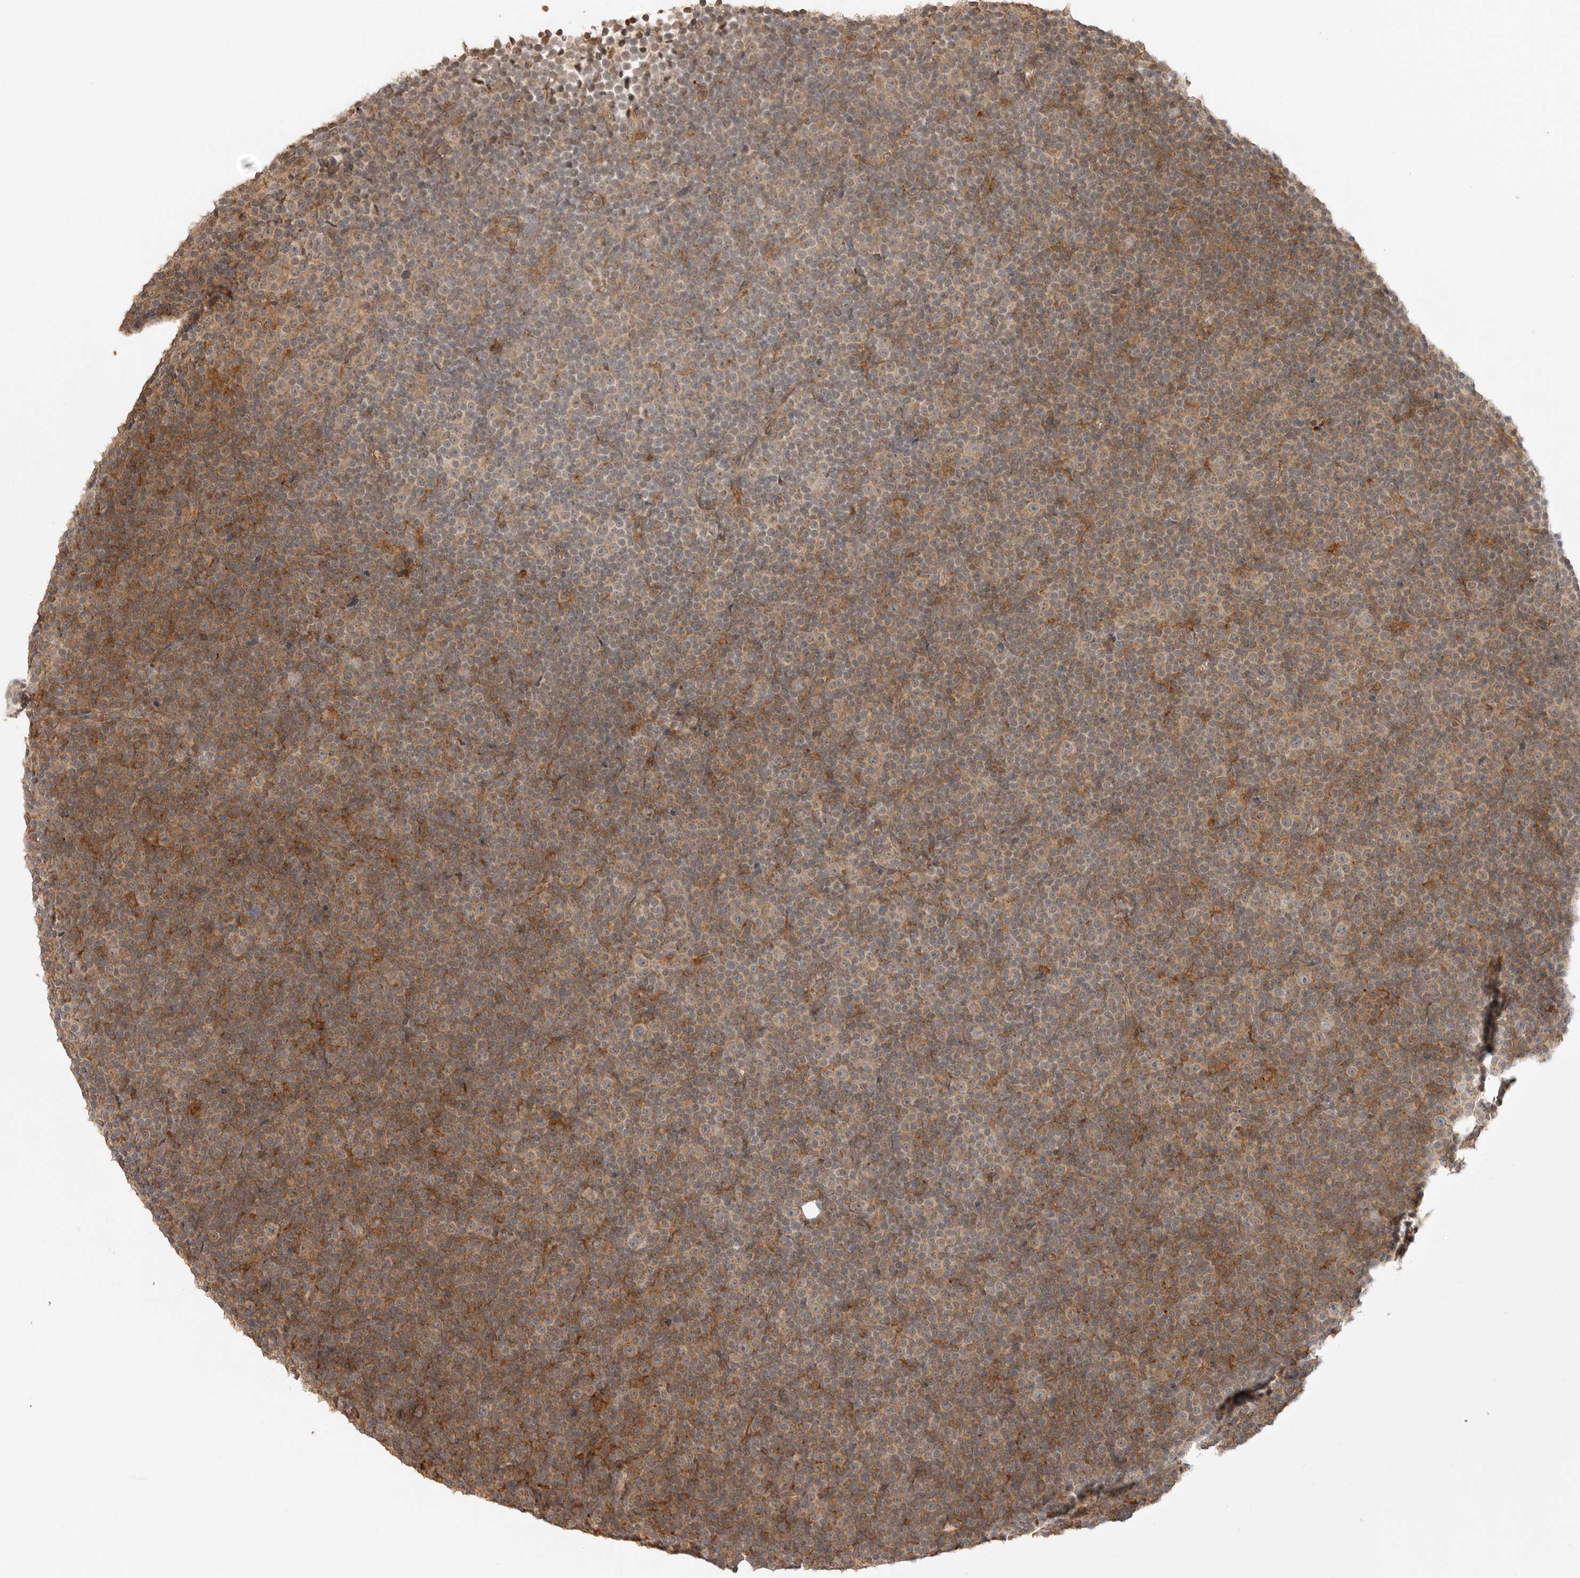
{"staining": {"intensity": "moderate", "quantity": "25%-75%", "location": "cytoplasmic/membranous"}, "tissue": "lymphoma", "cell_type": "Tumor cells", "image_type": "cancer", "snomed": [{"axis": "morphology", "description": "Malignant lymphoma, non-Hodgkin's type, Low grade"}, {"axis": "topography", "description": "Lymph node"}], "caption": "Human low-grade malignant lymphoma, non-Hodgkin's type stained with a protein marker demonstrates moderate staining in tumor cells.", "gene": "GPC2", "patient": {"sex": "female", "age": 67}}